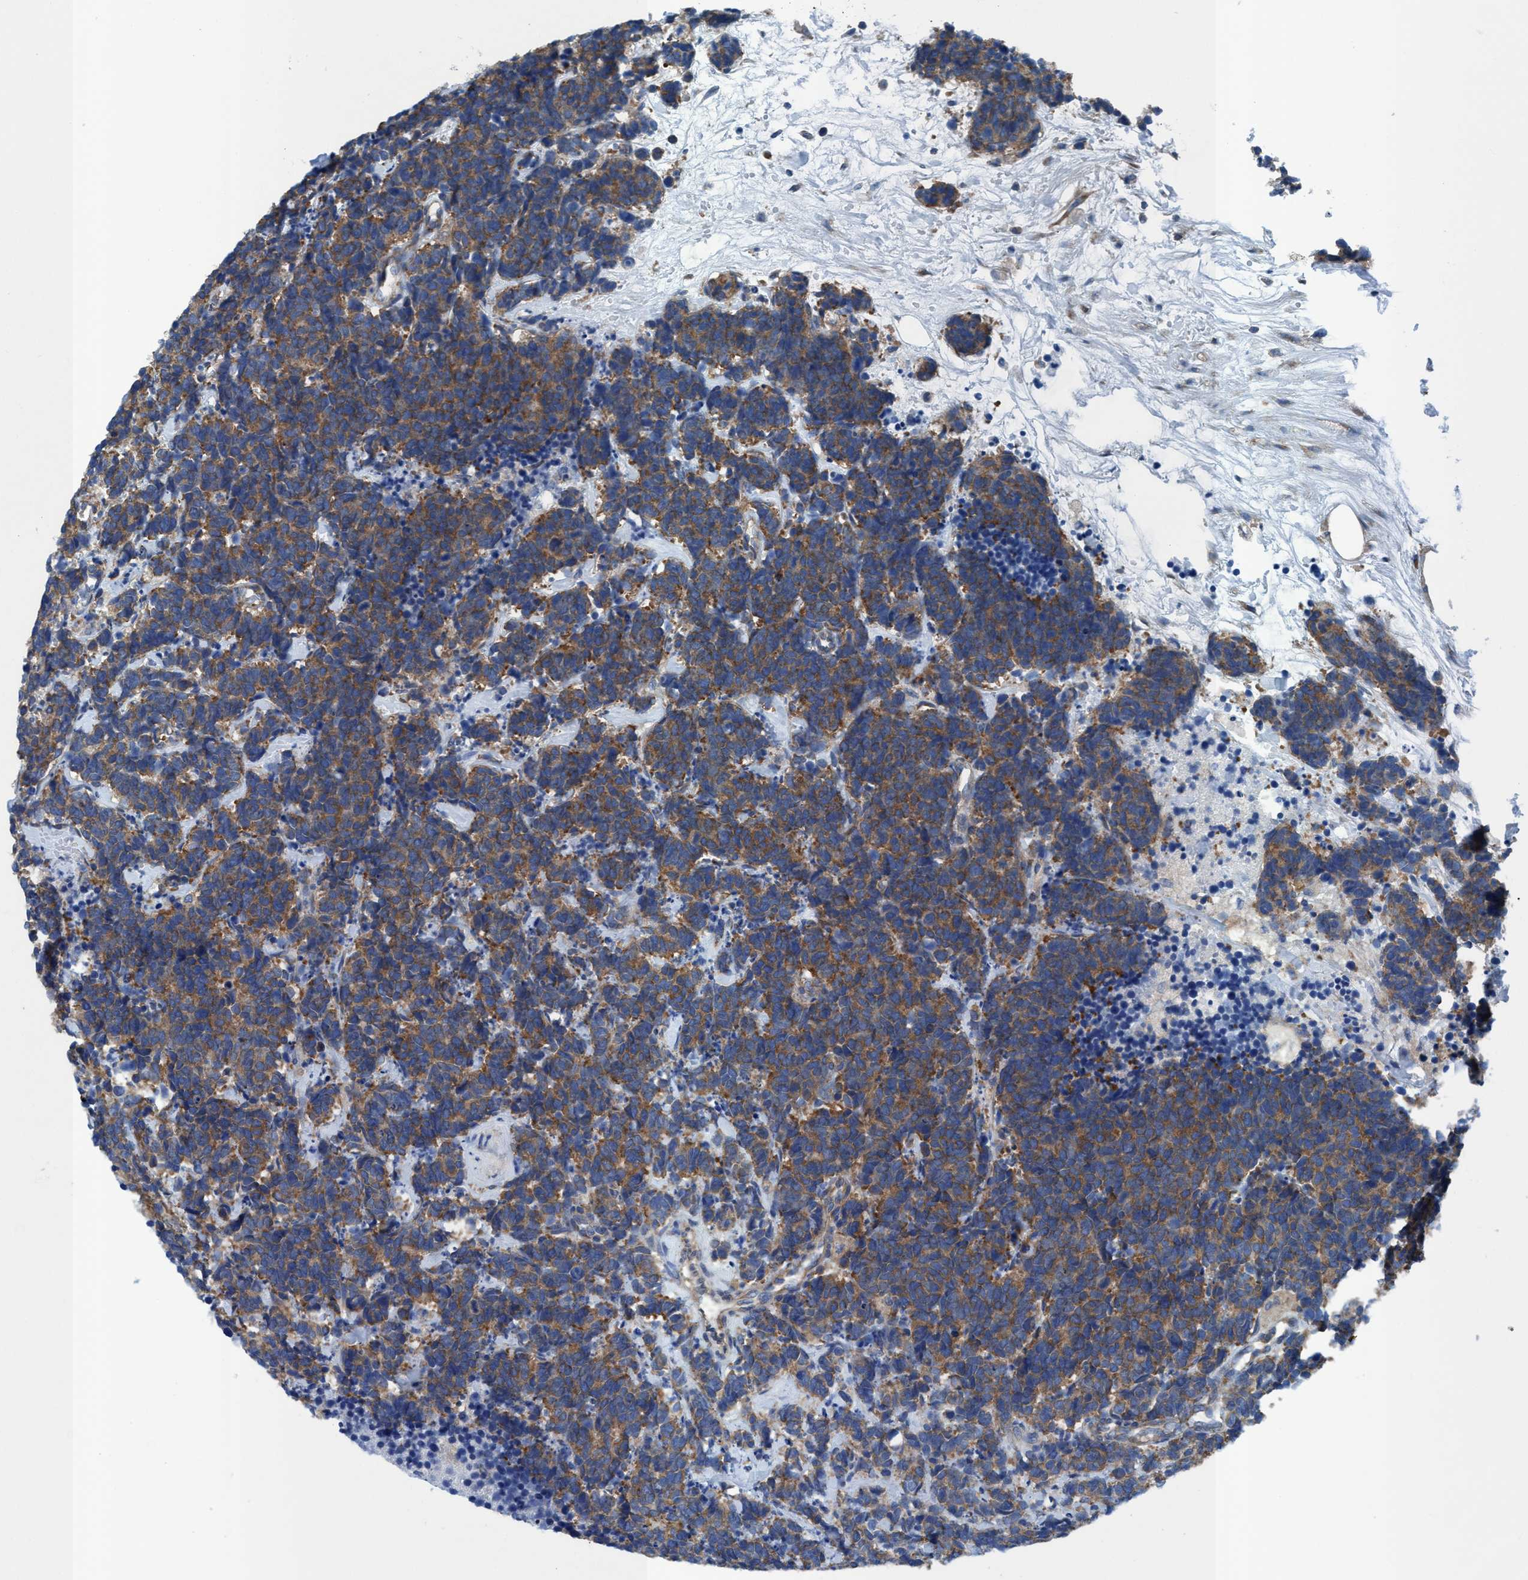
{"staining": {"intensity": "moderate", "quantity": ">75%", "location": "cytoplasmic/membranous"}, "tissue": "carcinoid", "cell_type": "Tumor cells", "image_type": "cancer", "snomed": [{"axis": "morphology", "description": "Carcinoma, NOS"}, {"axis": "morphology", "description": "Carcinoid, malignant, NOS"}, {"axis": "topography", "description": "Urinary bladder"}], "caption": "Immunohistochemistry (IHC) micrograph of human carcinoma stained for a protein (brown), which shows medium levels of moderate cytoplasmic/membranous expression in approximately >75% of tumor cells.", "gene": "NMT1", "patient": {"sex": "male", "age": 57}}